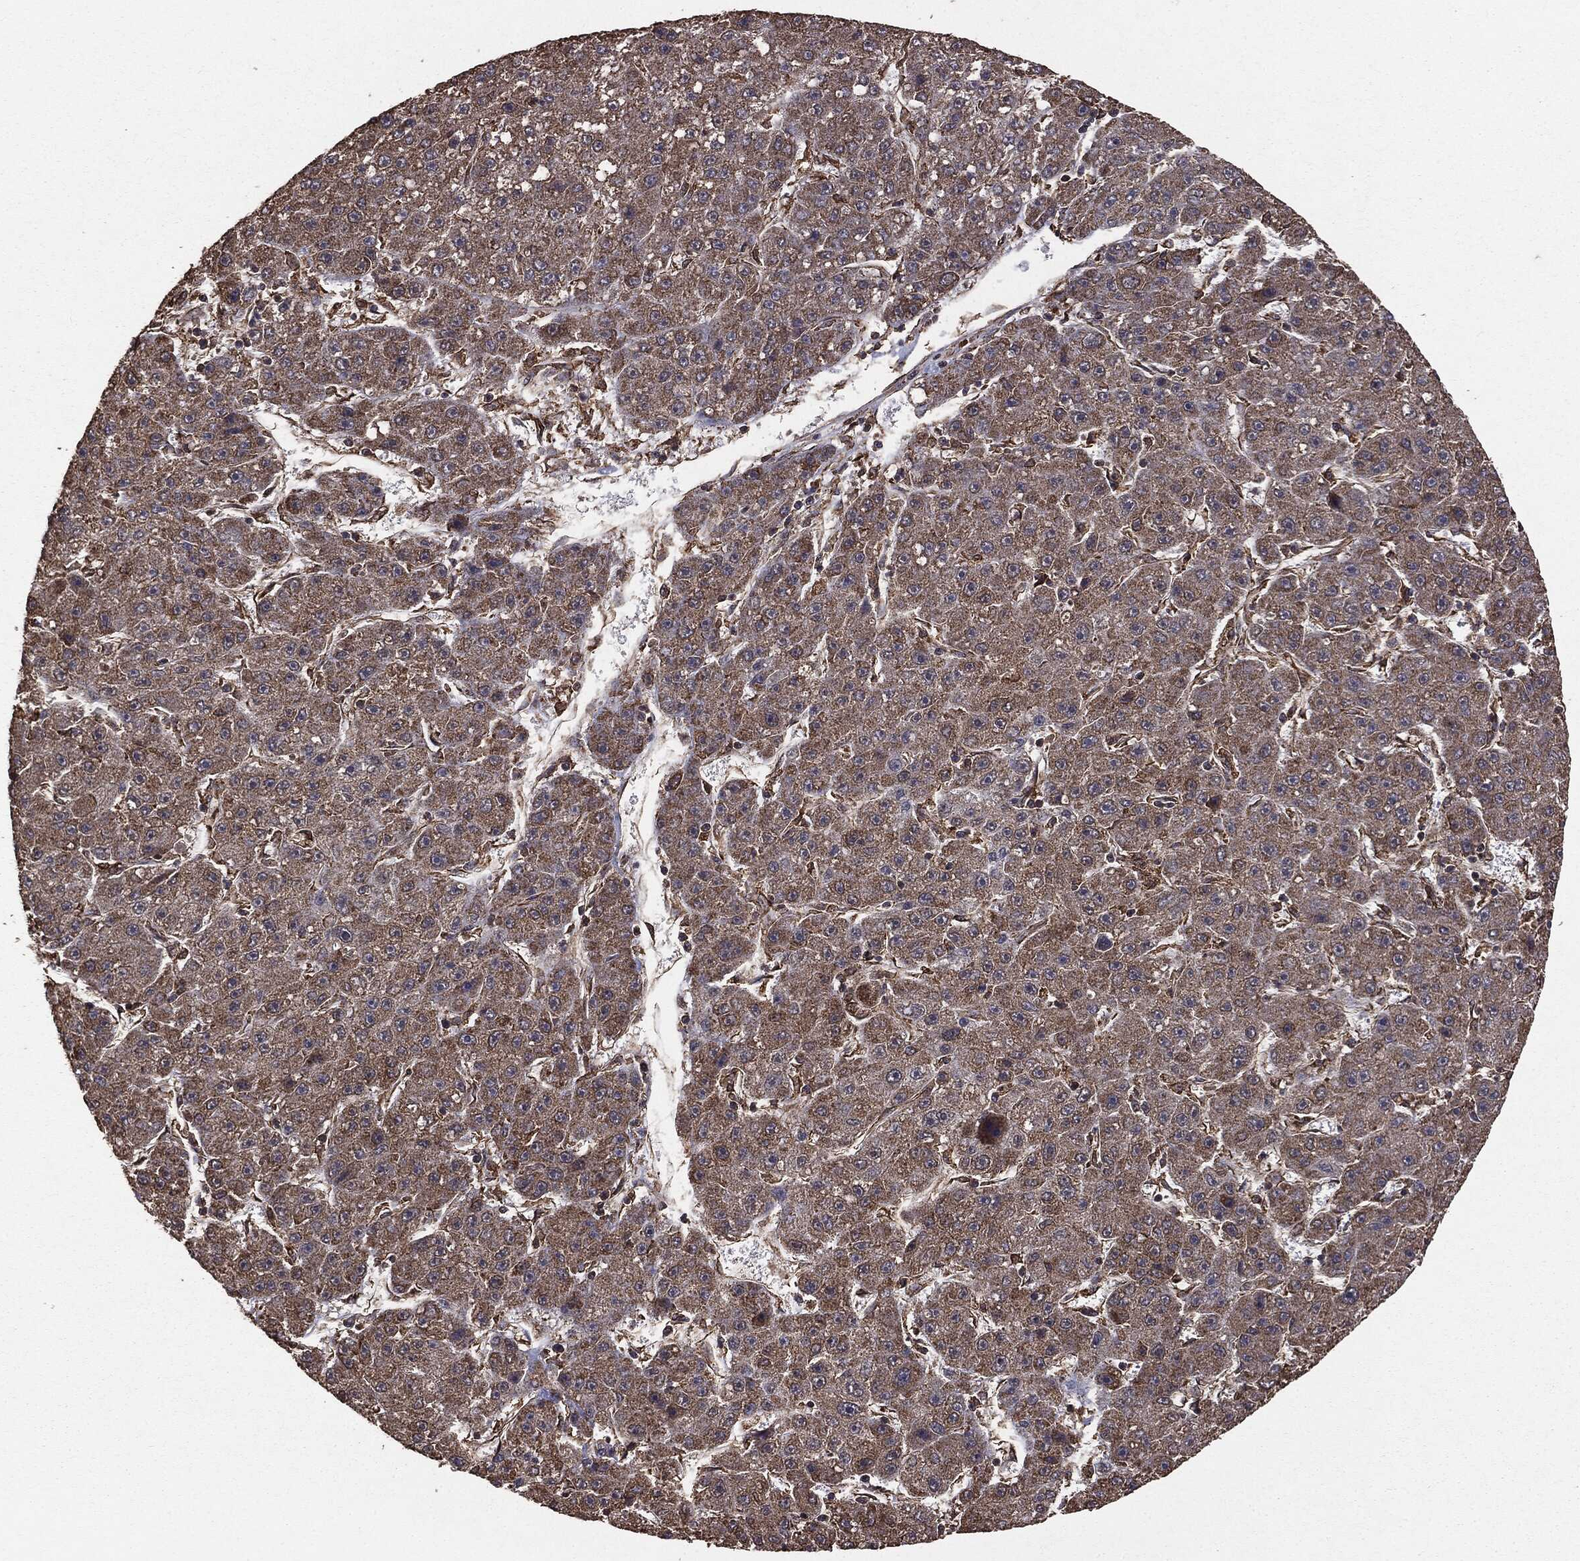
{"staining": {"intensity": "weak", "quantity": "25%-75%", "location": "cytoplasmic/membranous"}, "tissue": "liver cancer", "cell_type": "Tumor cells", "image_type": "cancer", "snomed": [{"axis": "morphology", "description": "Carcinoma, Hepatocellular, NOS"}, {"axis": "topography", "description": "Liver"}], "caption": "Protein positivity by immunohistochemistry (IHC) displays weak cytoplasmic/membranous expression in approximately 25%-75% of tumor cells in liver cancer.", "gene": "MTOR", "patient": {"sex": "male", "age": 67}}